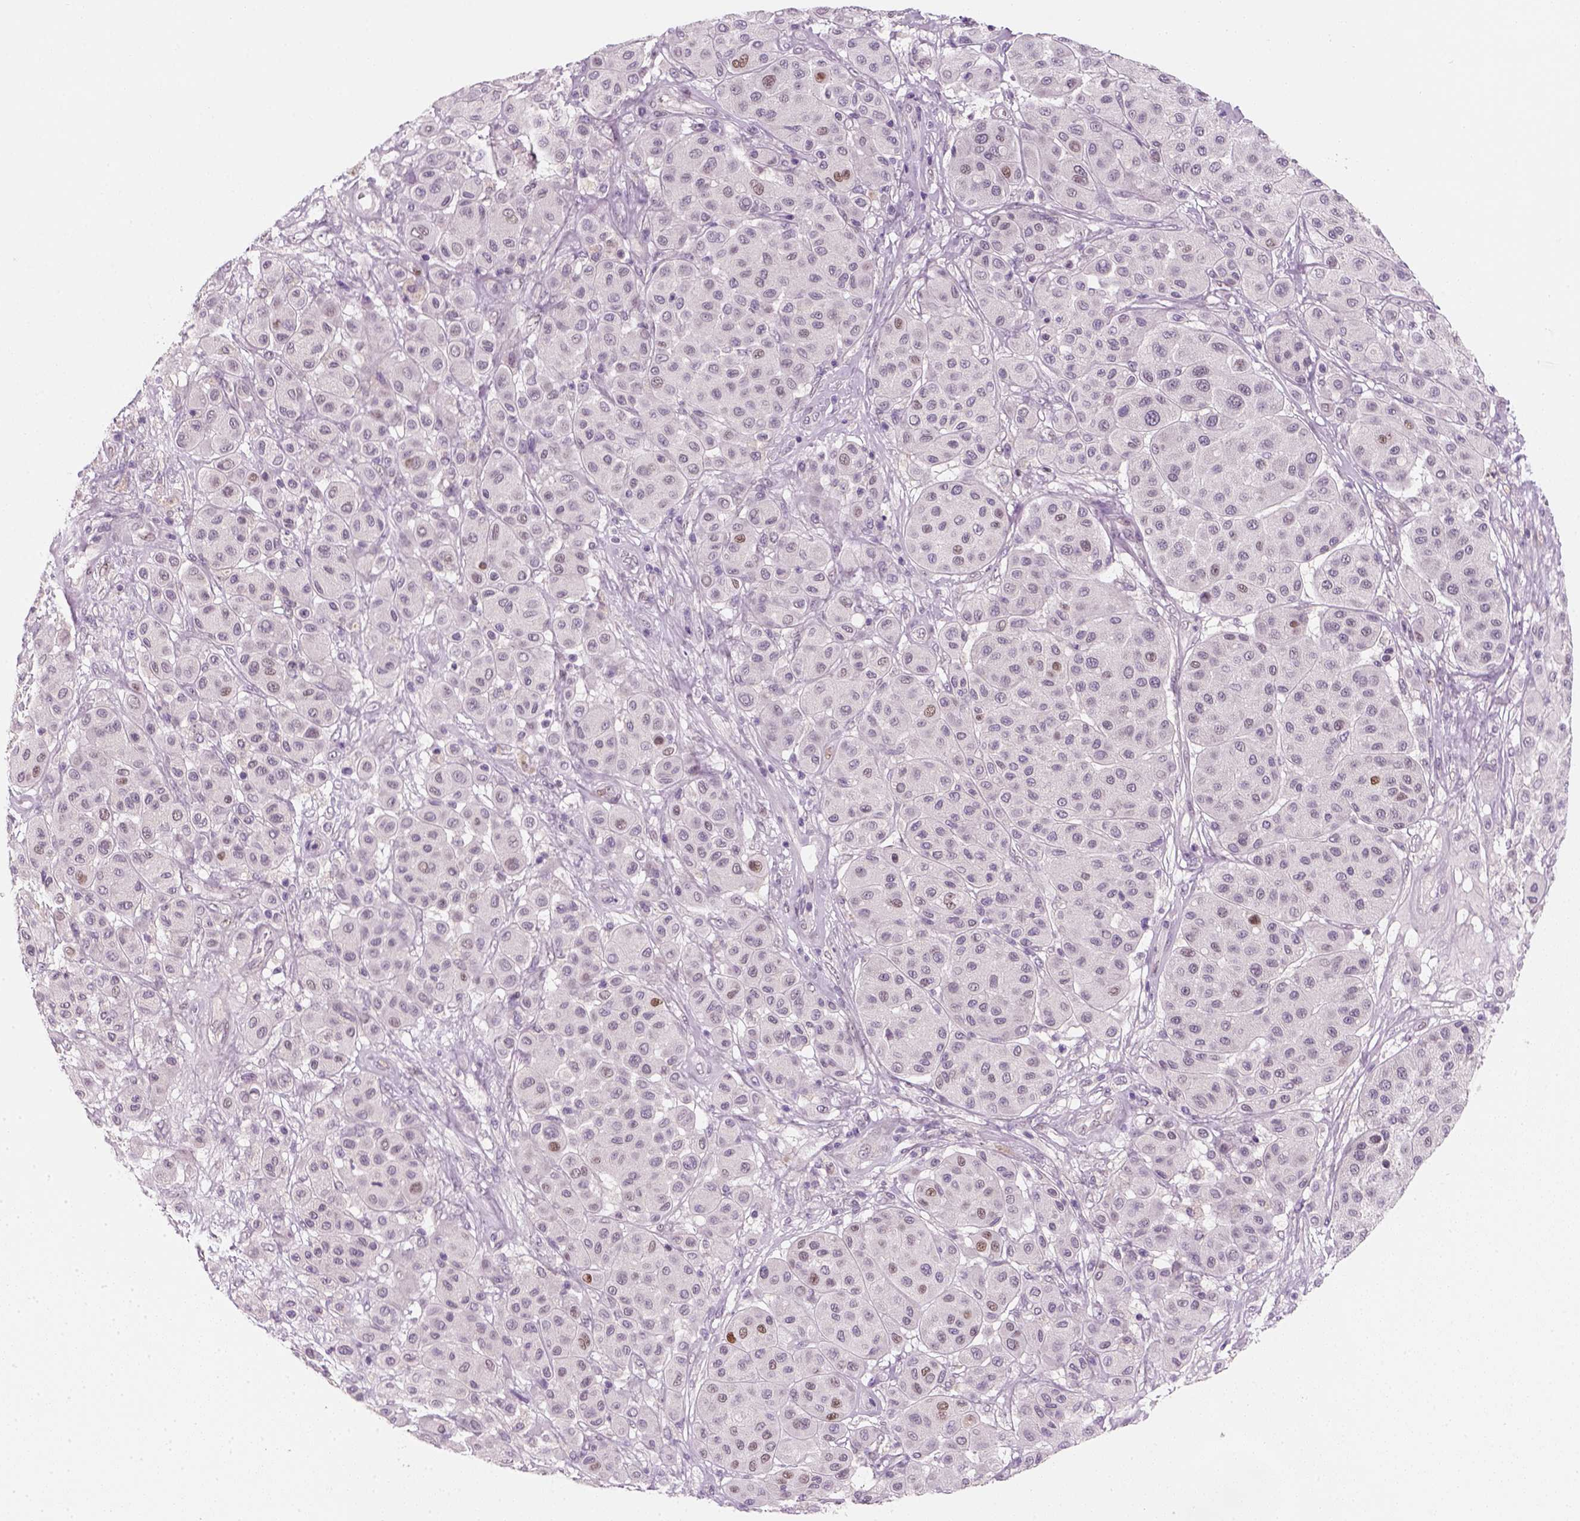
{"staining": {"intensity": "negative", "quantity": "none", "location": "none"}, "tissue": "melanoma", "cell_type": "Tumor cells", "image_type": "cancer", "snomed": [{"axis": "morphology", "description": "Malignant melanoma, Metastatic site"}, {"axis": "topography", "description": "Smooth muscle"}], "caption": "The IHC image has no significant expression in tumor cells of melanoma tissue.", "gene": "TP53", "patient": {"sex": "male", "age": 41}}